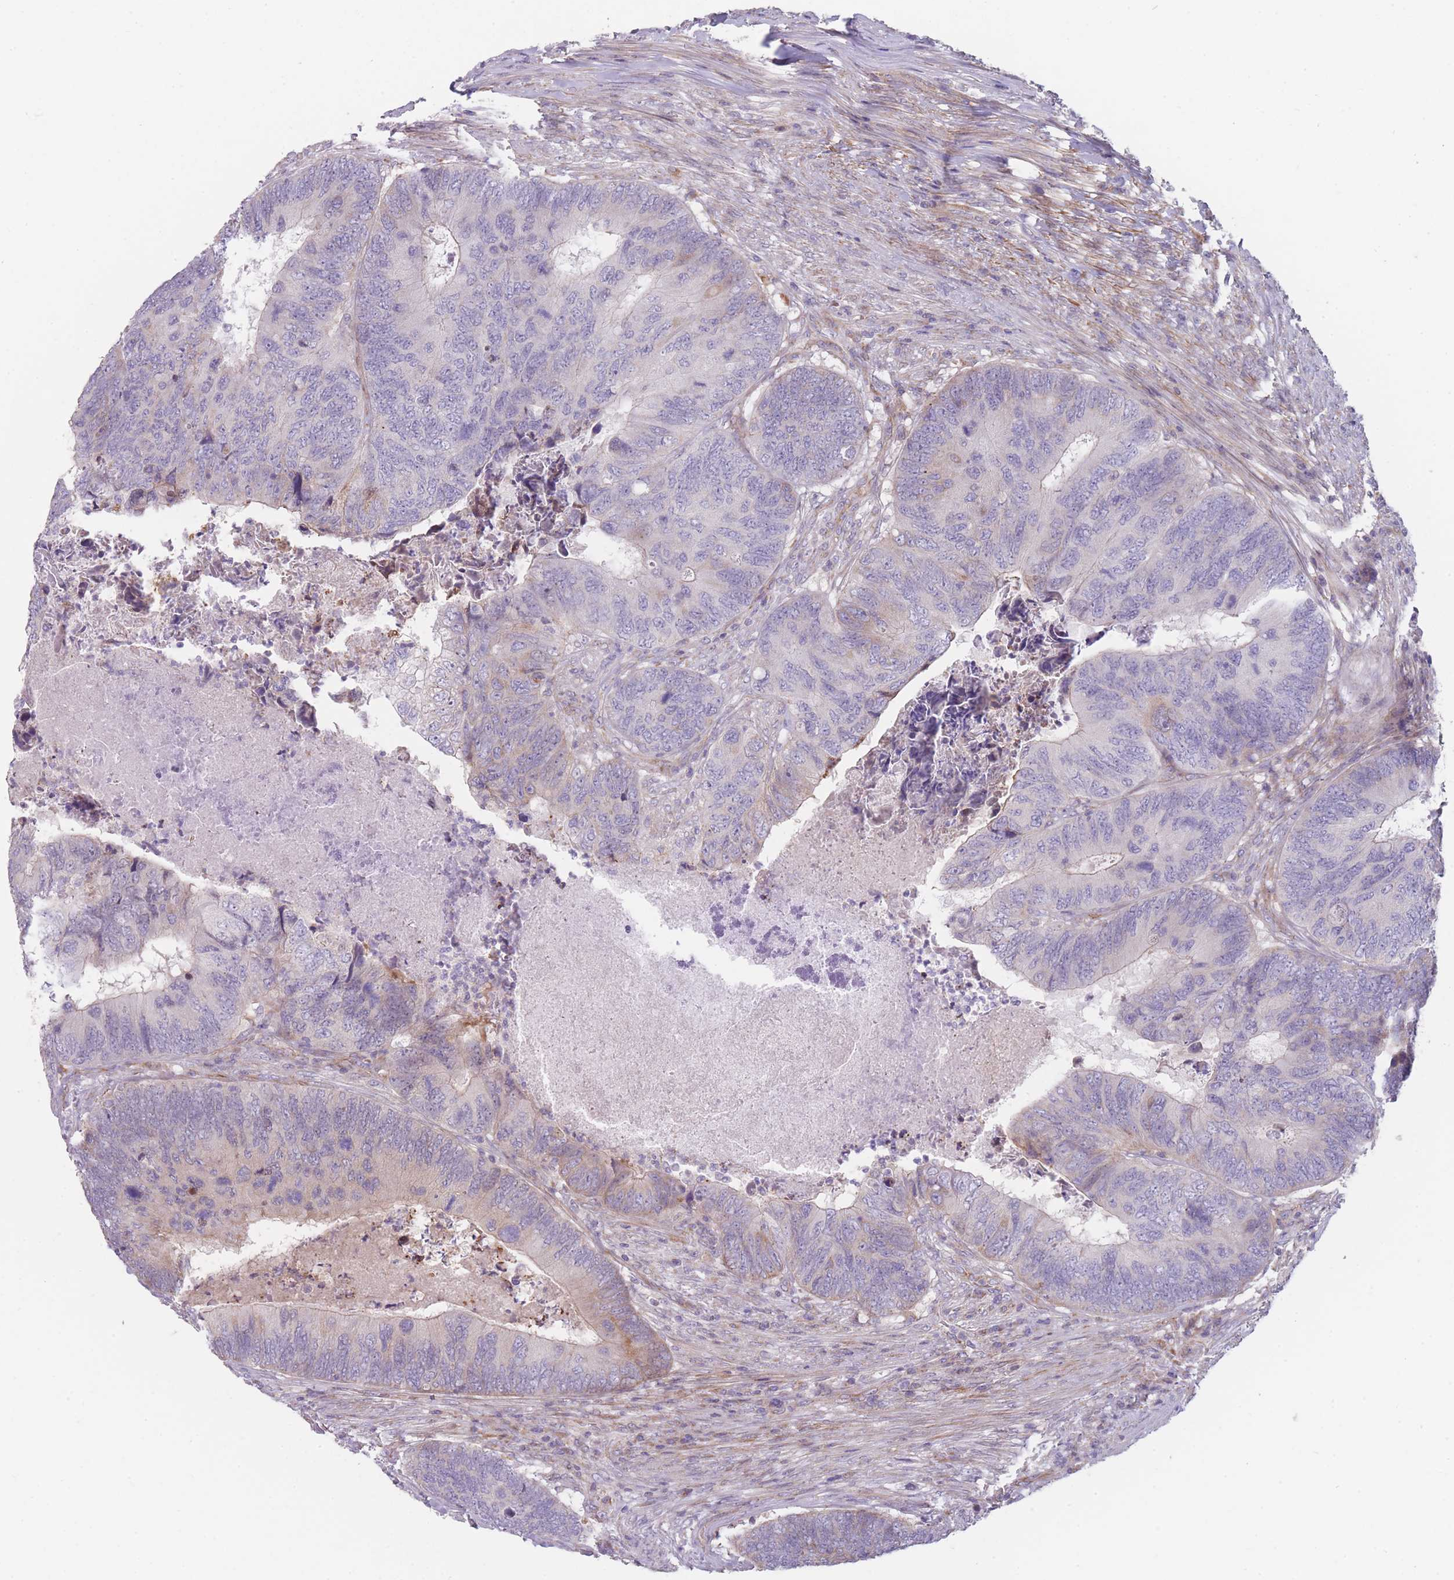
{"staining": {"intensity": "negative", "quantity": "none", "location": "none"}, "tissue": "colorectal cancer", "cell_type": "Tumor cells", "image_type": "cancer", "snomed": [{"axis": "morphology", "description": "Adenocarcinoma, NOS"}, {"axis": "topography", "description": "Colon"}], "caption": "A photomicrograph of human colorectal cancer is negative for staining in tumor cells.", "gene": "SMPD4", "patient": {"sex": "female", "age": 67}}